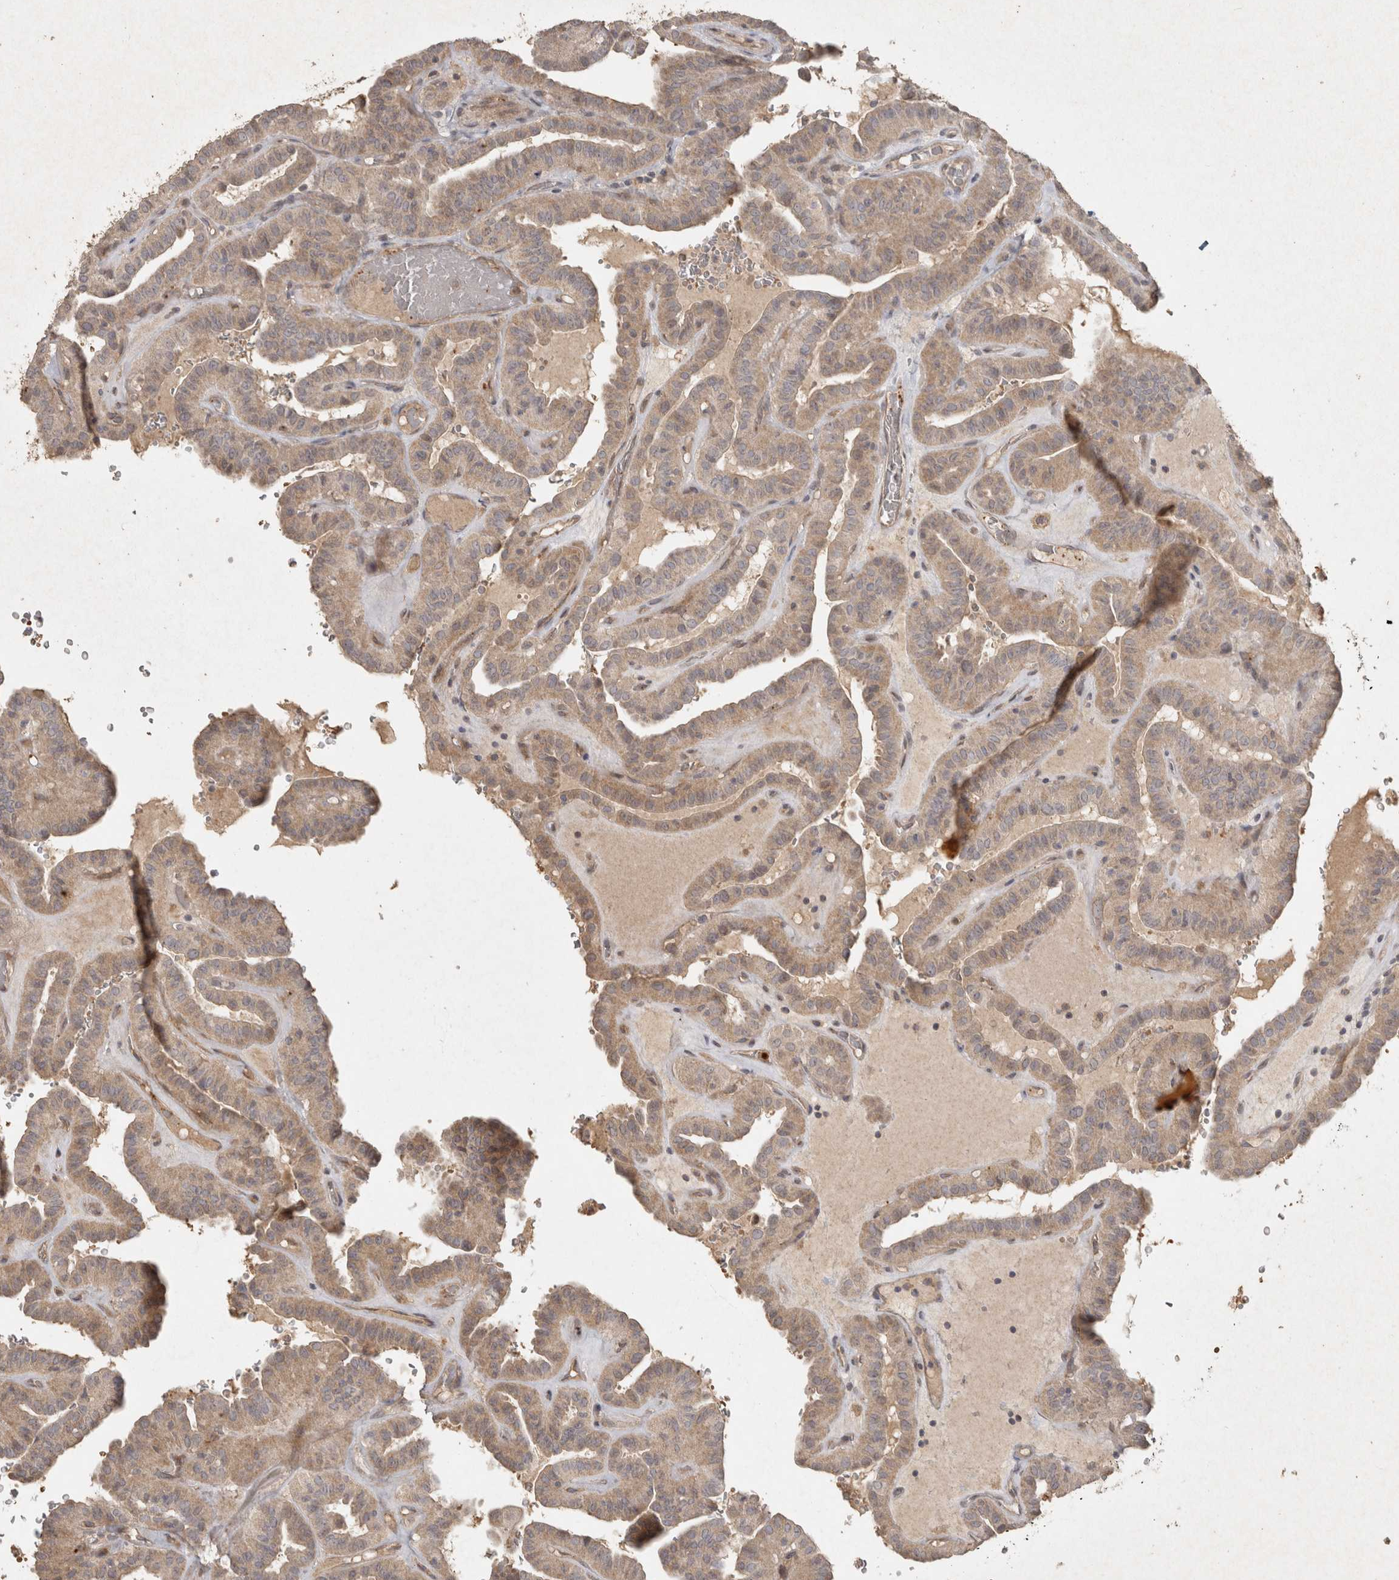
{"staining": {"intensity": "moderate", "quantity": "25%-75%", "location": "cytoplasmic/membranous"}, "tissue": "thyroid cancer", "cell_type": "Tumor cells", "image_type": "cancer", "snomed": [{"axis": "morphology", "description": "Papillary adenocarcinoma, NOS"}, {"axis": "topography", "description": "Thyroid gland"}], "caption": "Thyroid cancer stained with immunohistochemistry demonstrates moderate cytoplasmic/membranous staining in about 25%-75% of tumor cells.", "gene": "OSTN", "patient": {"sex": "male", "age": 77}}